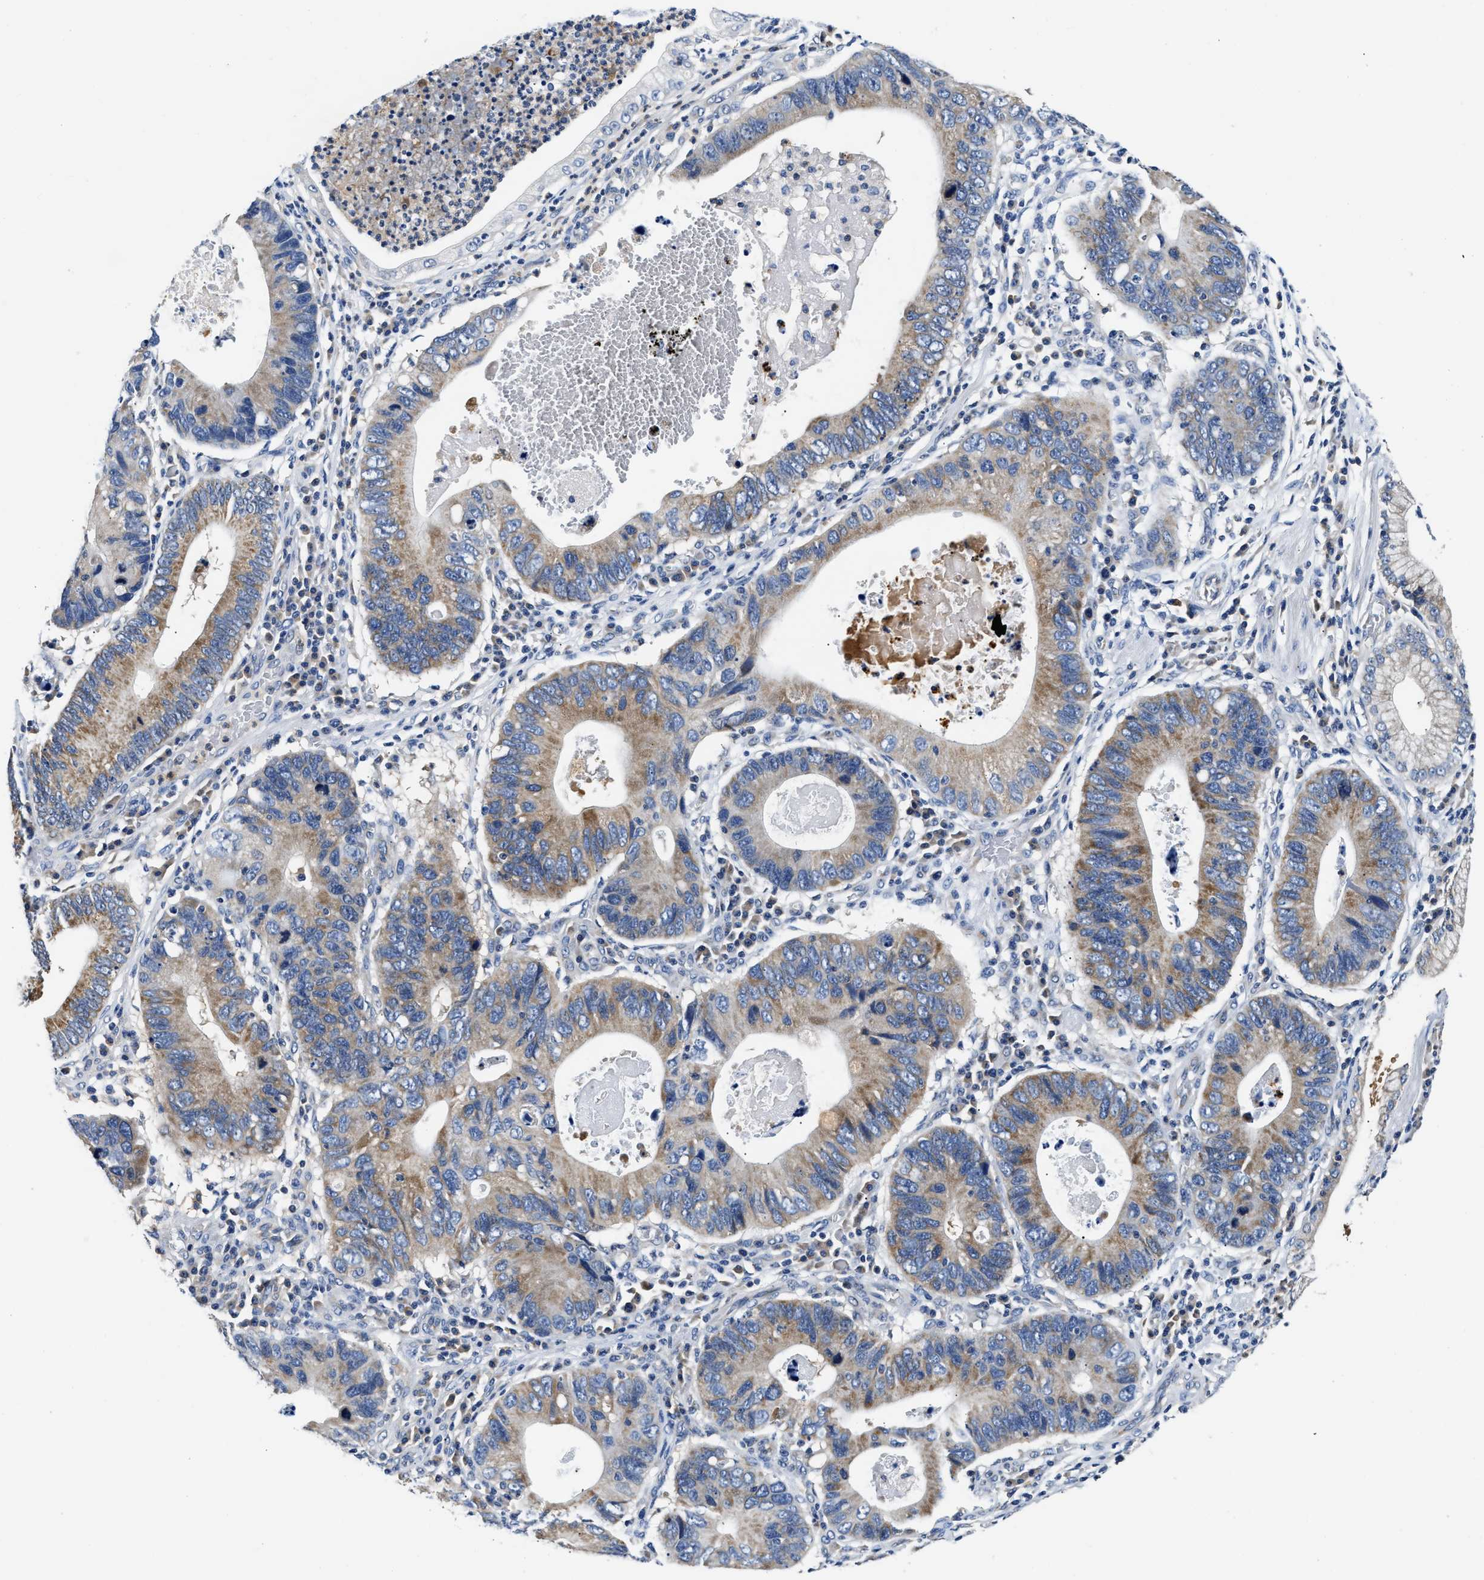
{"staining": {"intensity": "moderate", "quantity": "<25%", "location": "cytoplasmic/membranous"}, "tissue": "stomach cancer", "cell_type": "Tumor cells", "image_type": "cancer", "snomed": [{"axis": "morphology", "description": "Adenocarcinoma, NOS"}, {"axis": "topography", "description": "Stomach"}], "caption": "About <25% of tumor cells in stomach cancer (adenocarcinoma) exhibit moderate cytoplasmic/membranous protein expression as visualized by brown immunohistochemical staining.", "gene": "FAM185A", "patient": {"sex": "male", "age": 59}}